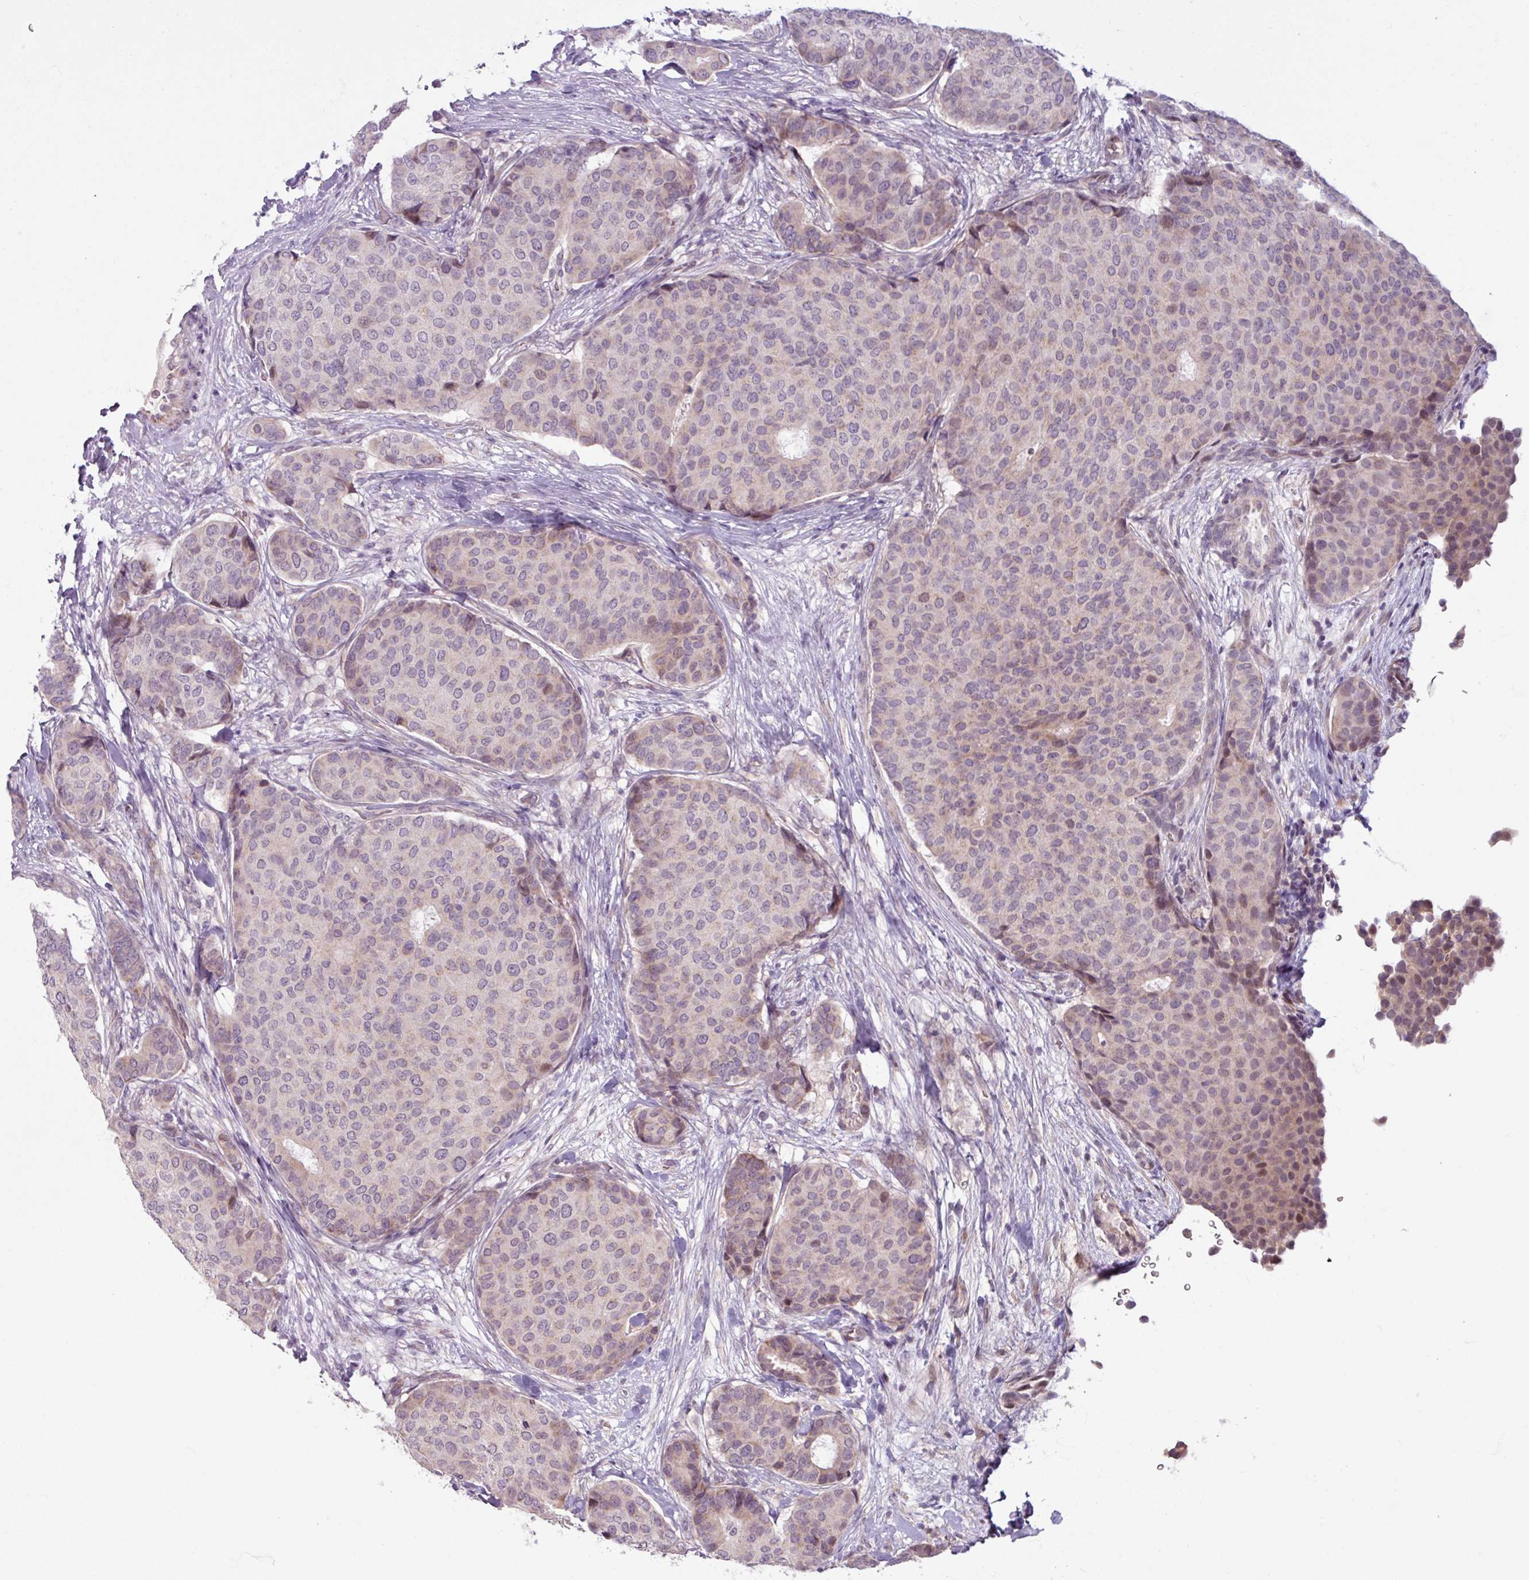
{"staining": {"intensity": "weak", "quantity": "<25%", "location": "nuclear"}, "tissue": "breast cancer", "cell_type": "Tumor cells", "image_type": "cancer", "snomed": [{"axis": "morphology", "description": "Duct carcinoma"}, {"axis": "topography", "description": "Breast"}], "caption": "An IHC micrograph of breast infiltrating ductal carcinoma is shown. There is no staining in tumor cells of breast infiltrating ductal carcinoma.", "gene": "OGFOD3", "patient": {"sex": "female", "age": 75}}